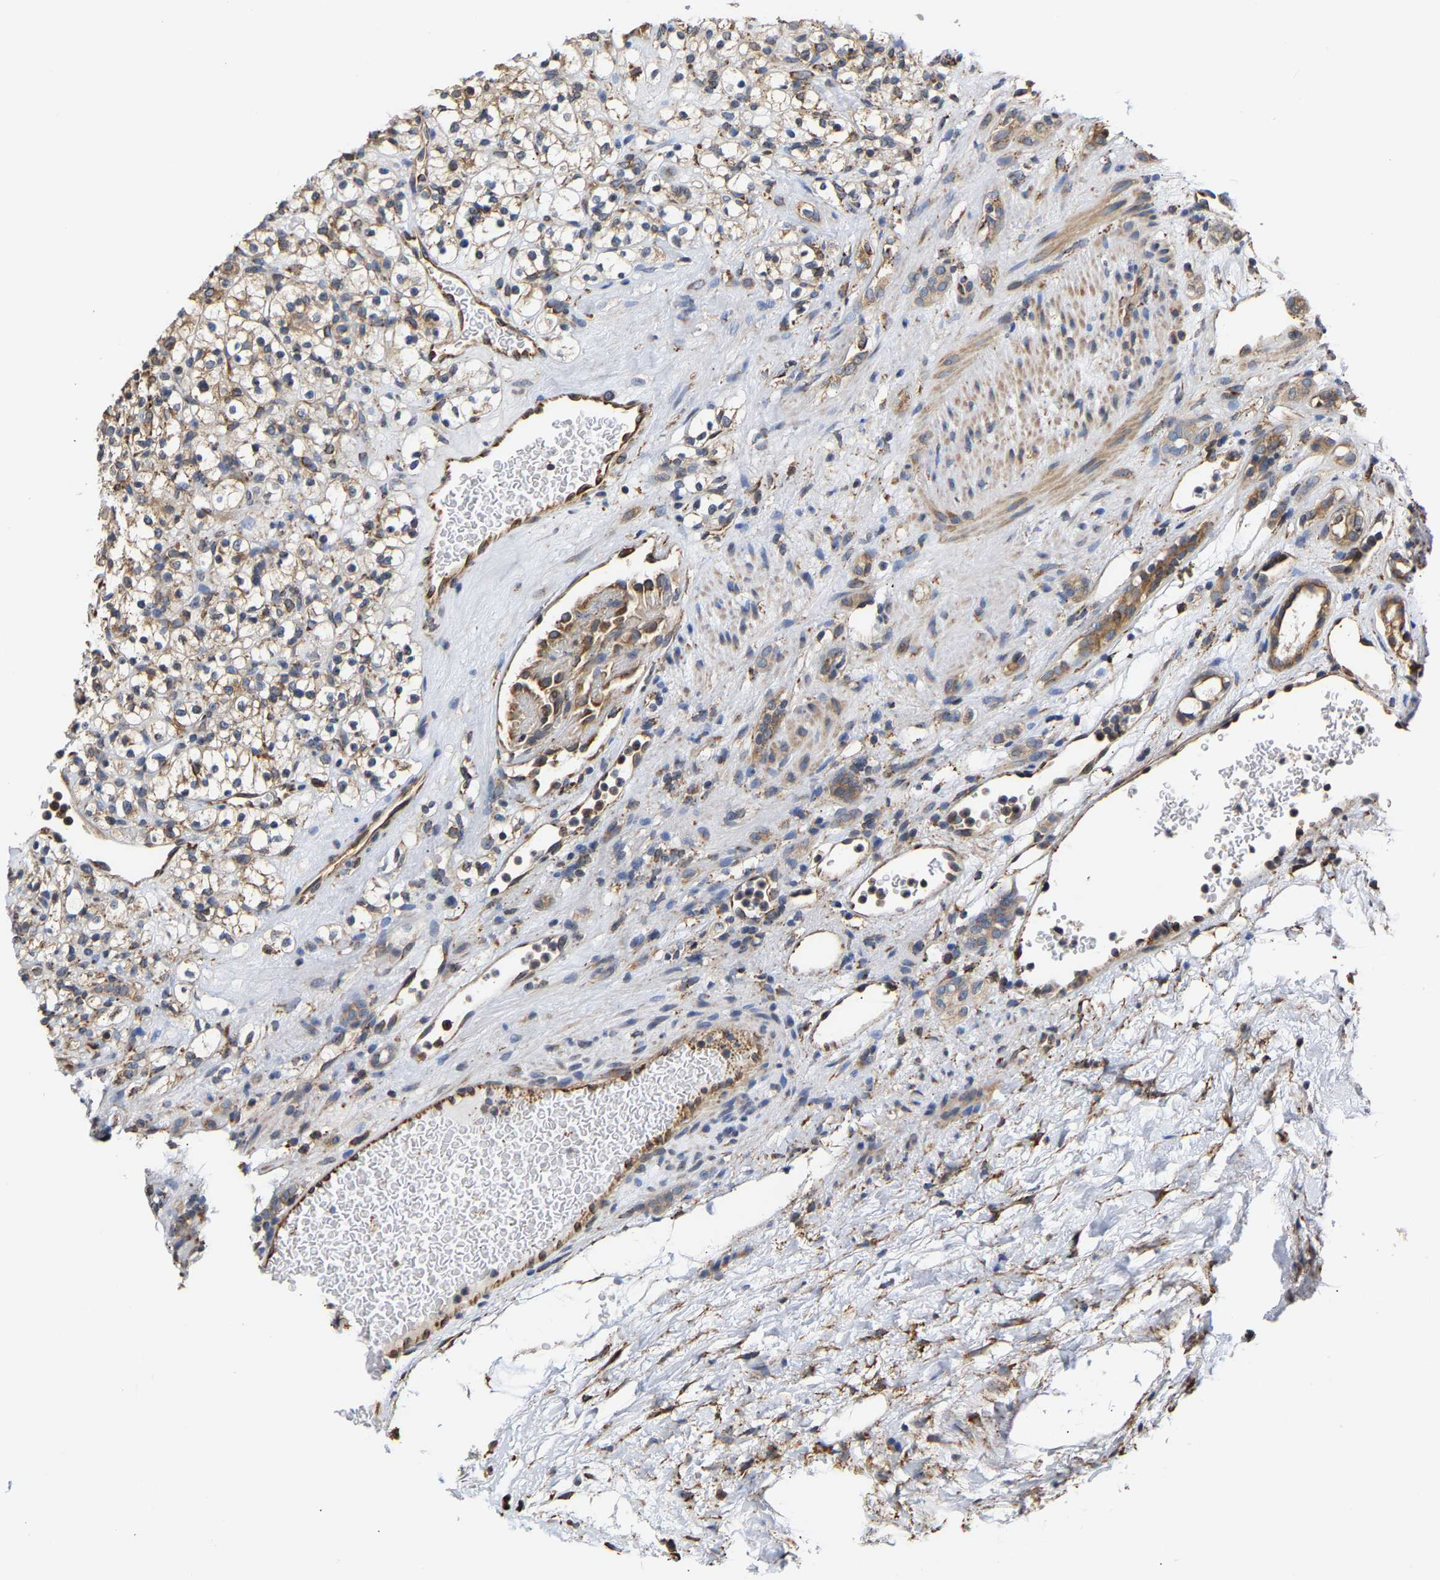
{"staining": {"intensity": "weak", "quantity": ">75%", "location": "cytoplasmic/membranous"}, "tissue": "renal cancer", "cell_type": "Tumor cells", "image_type": "cancer", "snomed": [{"axis": "morphology", "description": "Normal tissue, NOS"}, {"axis": "morphology", "description": "Adenocarcinoma, NOS"}, {"axis": "topography", "description": "Kidney"}], "caption": "Immunohistochemical staining of renal cancer exhibits low levels of weak cytoplasmic/membranous protein expression in approximately >75% of tumor cells.", "gene": "ARAP1", "patient": {"sex": "female", "age": 72}}